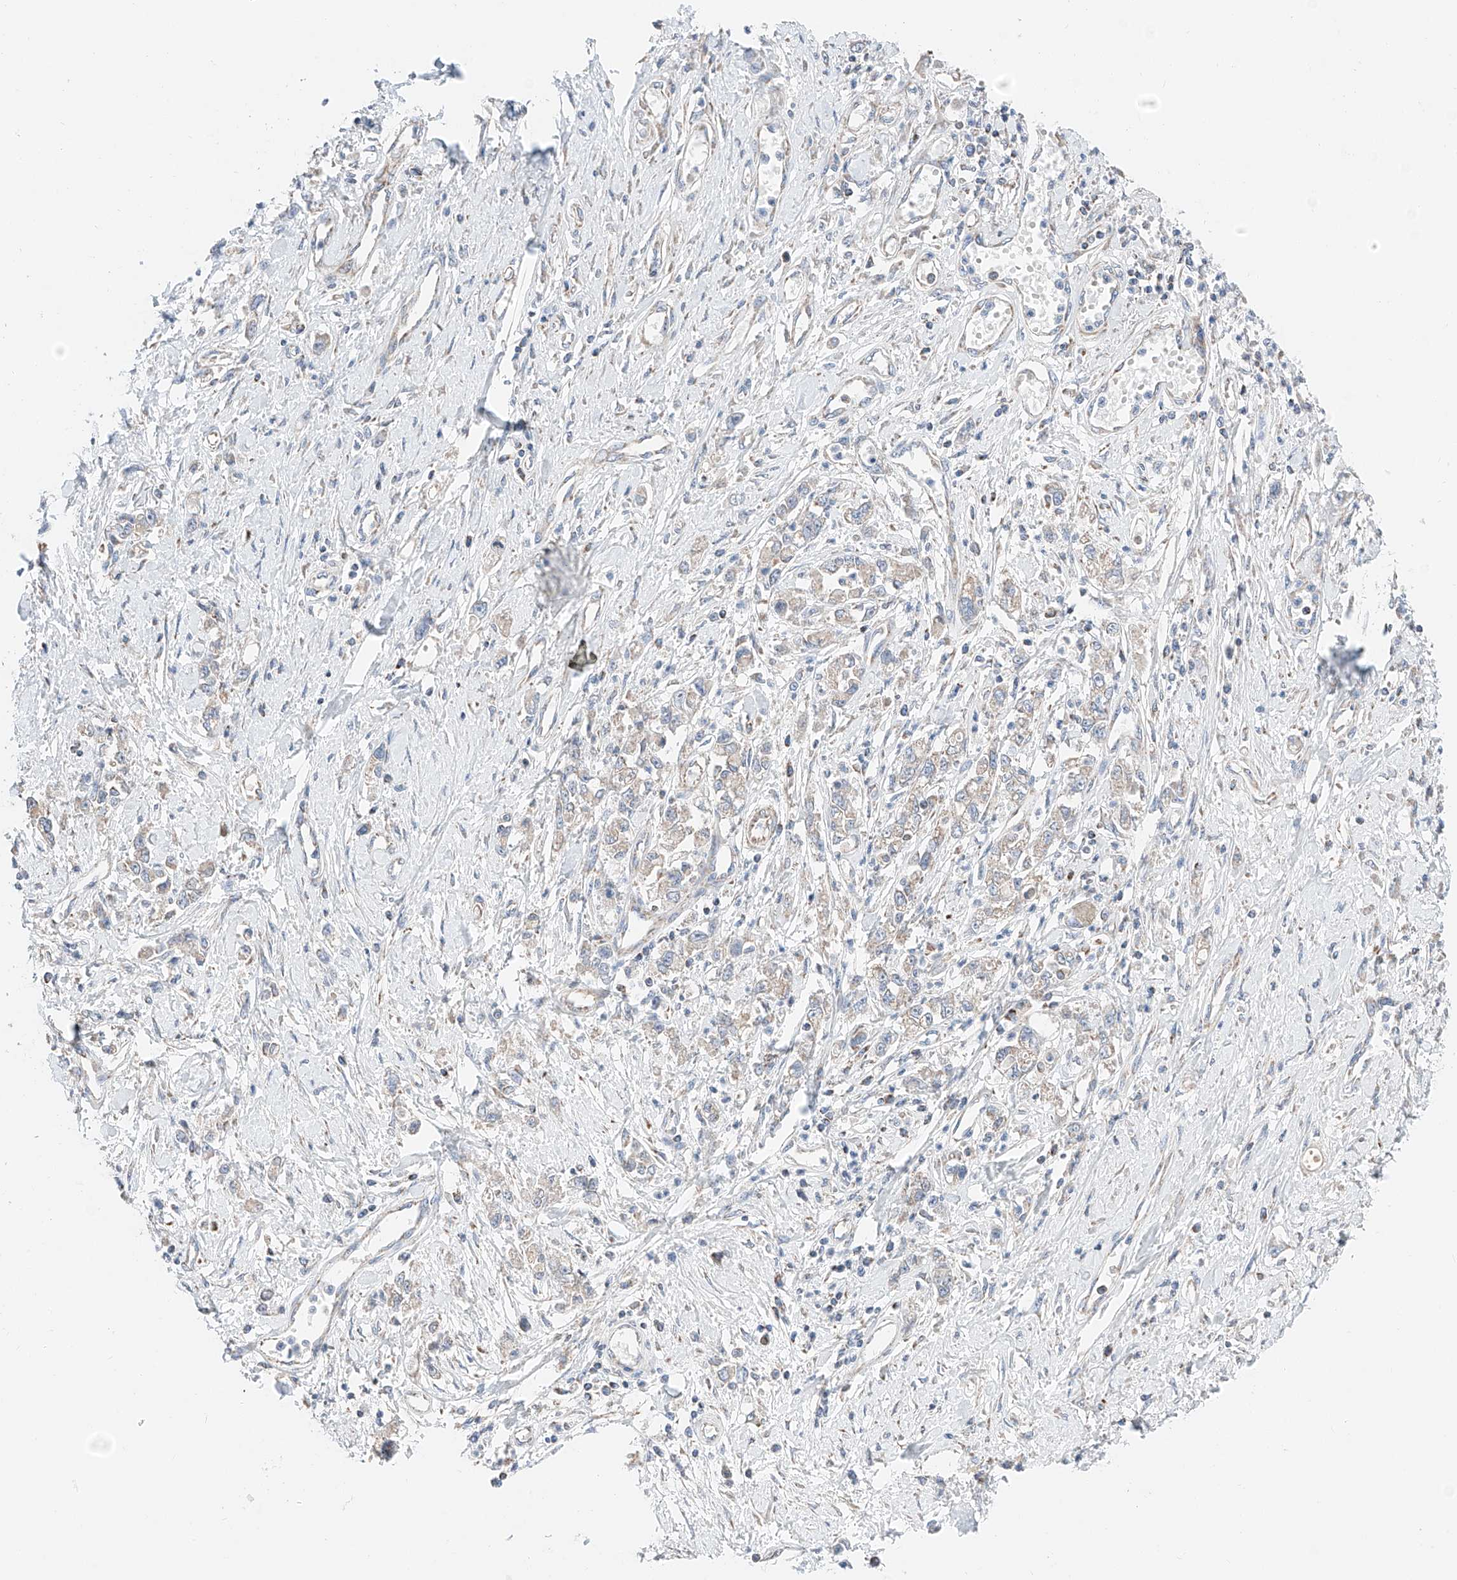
{"staining": {"intensity": "weak", "quantity": "<25%", "location": "cytoplasmic/membranous"}, "tissue": "stomach cancer", "cell_type": "Tumor cells", "image_type": "cancer", "snomed": [{"axis": "morphology", "description": "Adenocarcinoma, NOS"}, {"axis": "topography", "description": "Stomach"}], "caption": "This photomicrograph is of stomach cancer stained with immunohistochemistry (IHC) to label a protein in brown with the nuclei are counter-stained blue. There is no staining in tumor cells.", "gene": "MRAP", "patient": {"sex": "female", "age": 76}}